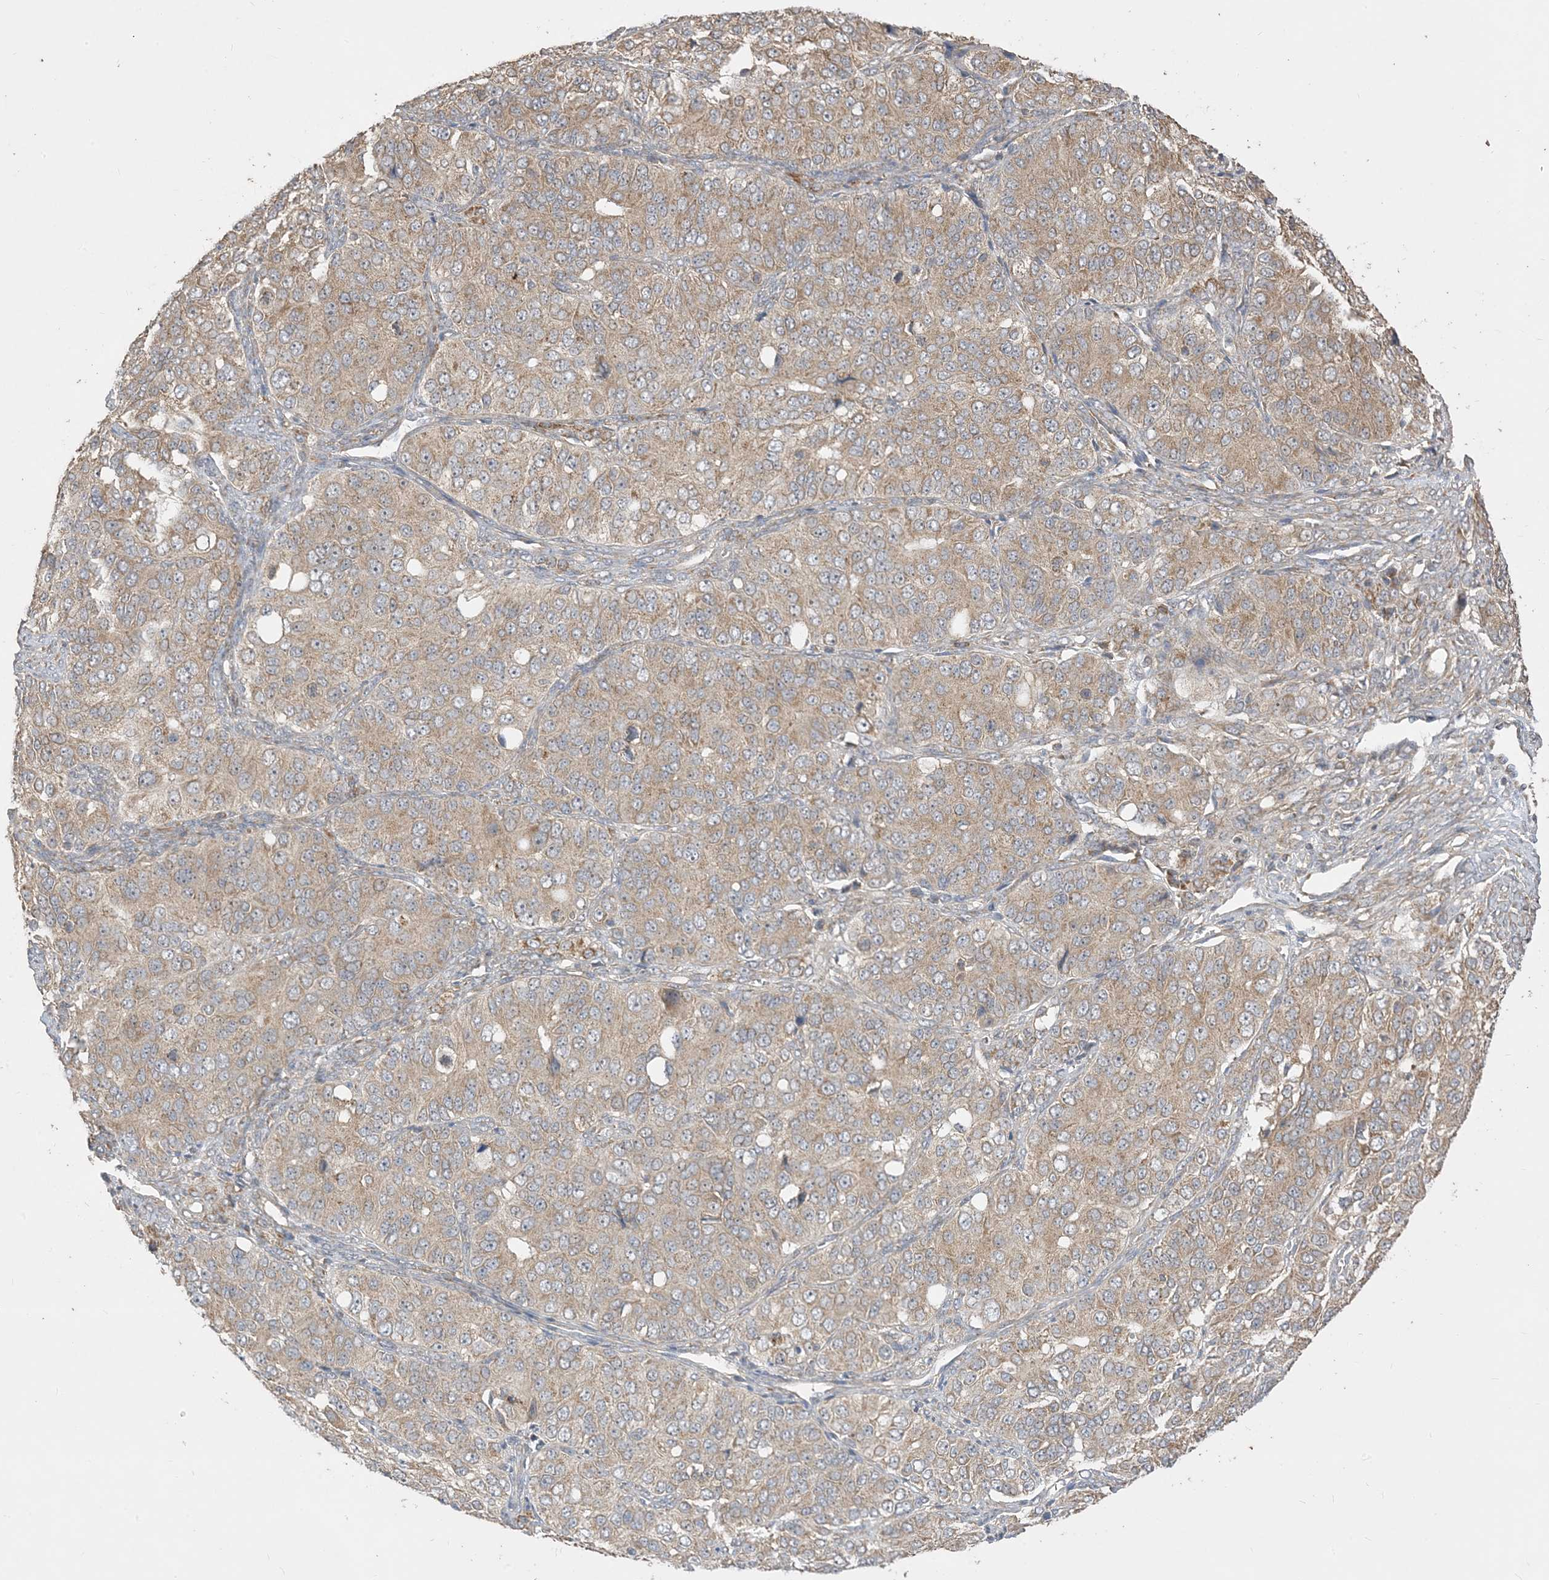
{"staining": {"intensity": "moderate", "quantity": ">75%", "location": "cytoplasmic/membranous"}, "tissue": "ovarian cancer", "cell_type": "Tumor cells", "image_type": "cancer", "snomed": [{"axis": "morphology", "description": "Carcinoma, endometroid"}, {"axis": "topography", "description": "Ovary"}], "caption": "This is an image of immunohistochemistry (IHC) staining of ovarian endometroid carcinoma, which shows moderate expression in the cytoplasmic/membranous of tumor cells.", "gene": "SIRT3", "patient": {"sex": "female", "age": 51}}